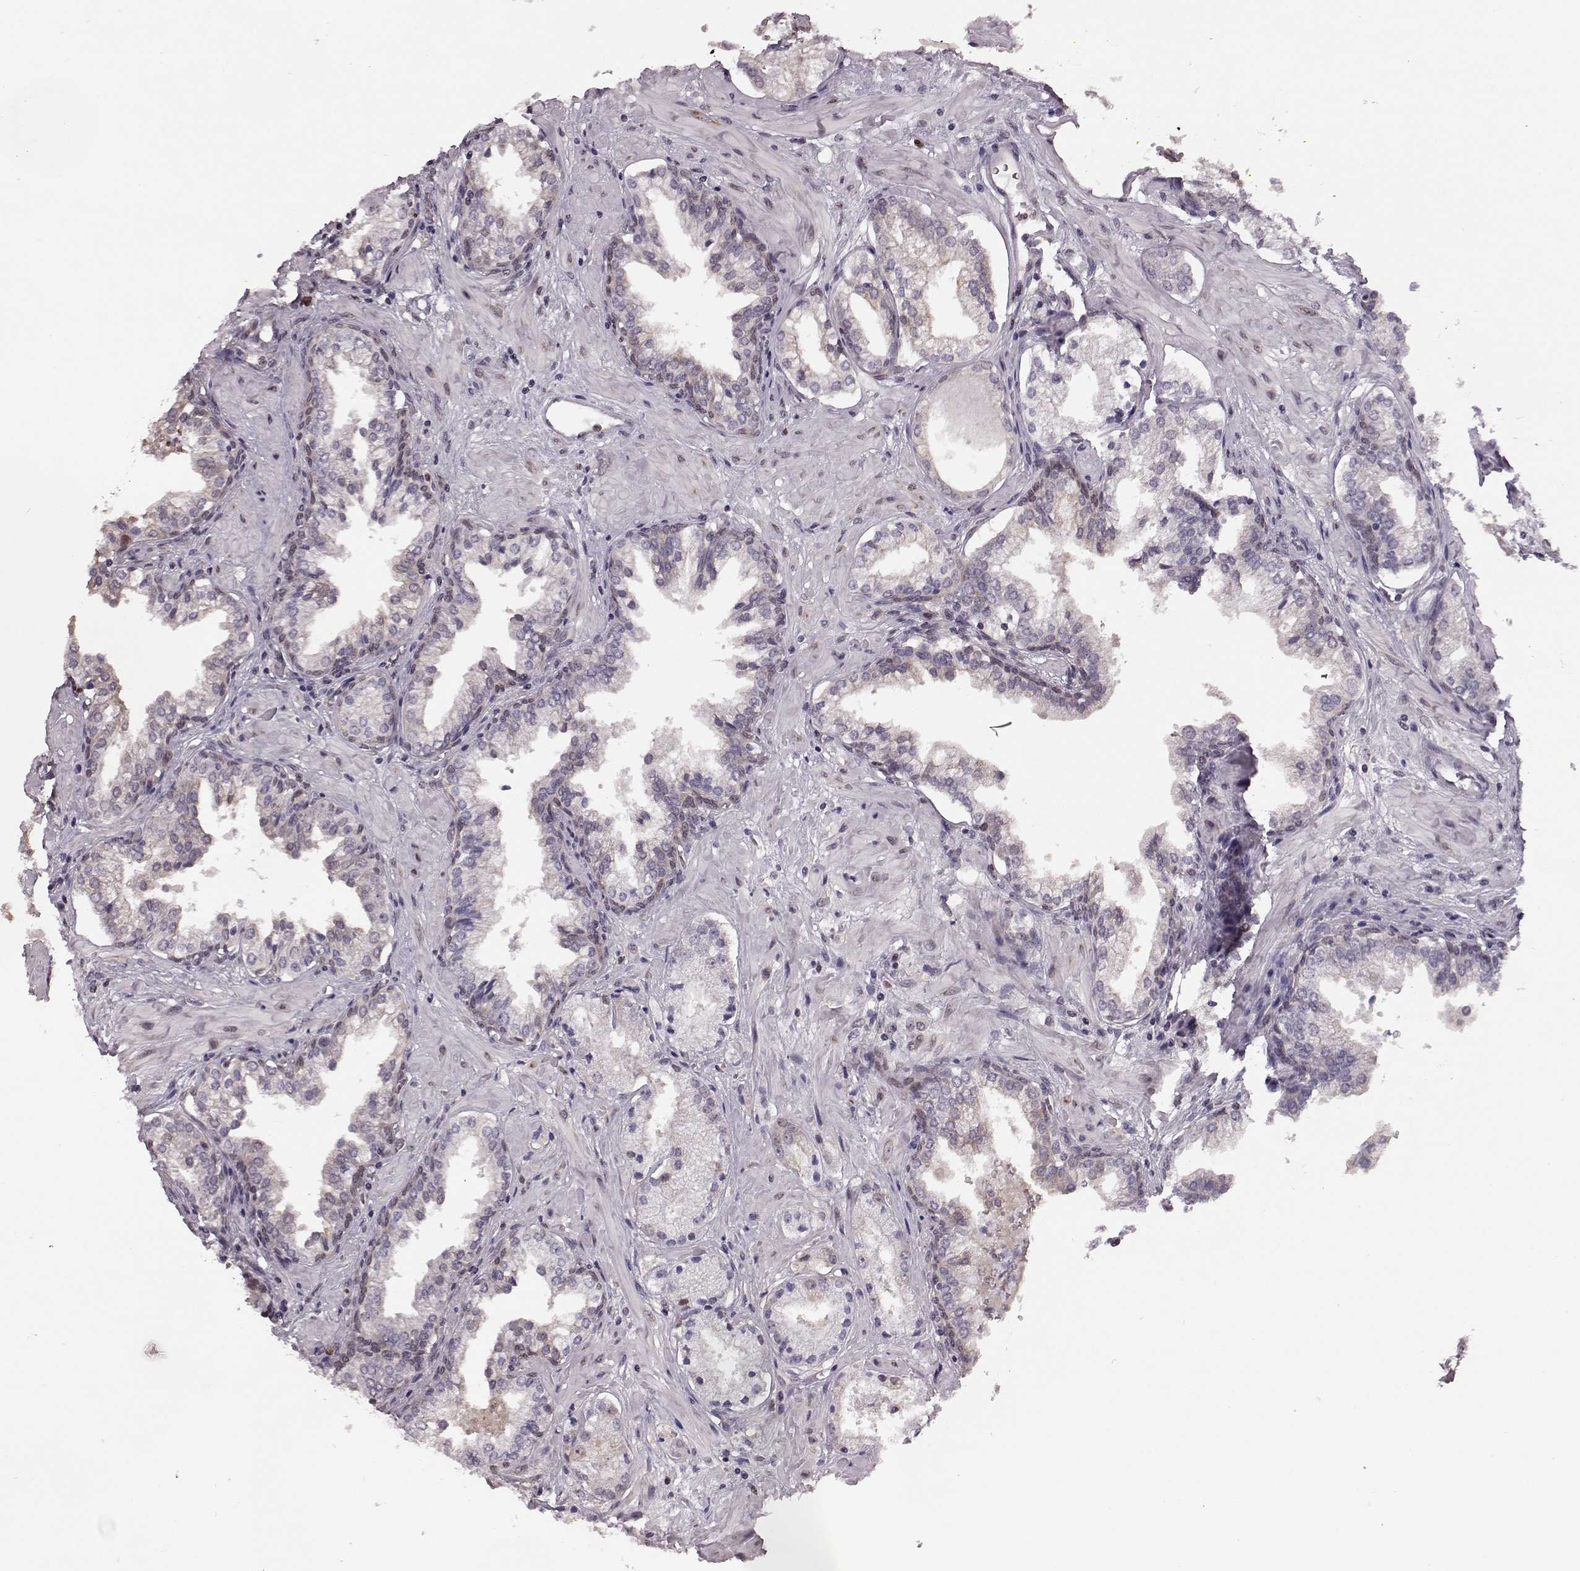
{"staining": {"intensity": "moderate", "quantity": "<25%", "location": "nuclear"}, "tissue": "prostate cancer", "cell_type": "Tumor cells", "image_type": "cancer", "snomed": [{"axis": "morphology", "description": "Adenocarcinoma, NOS"}, {"axis": "topography", "description": "Prostate and seminal vesicle, NOS"}, {"axis": "topography", "description": "Prostate"}], "caption": "The image displays a brown stain indicating the presence of a protein in the nuclear of tumor cells in prostate cancer (adenocarcinoma).", "gene": "KLF6", "patient": {"sex": "male", "age": 44}}